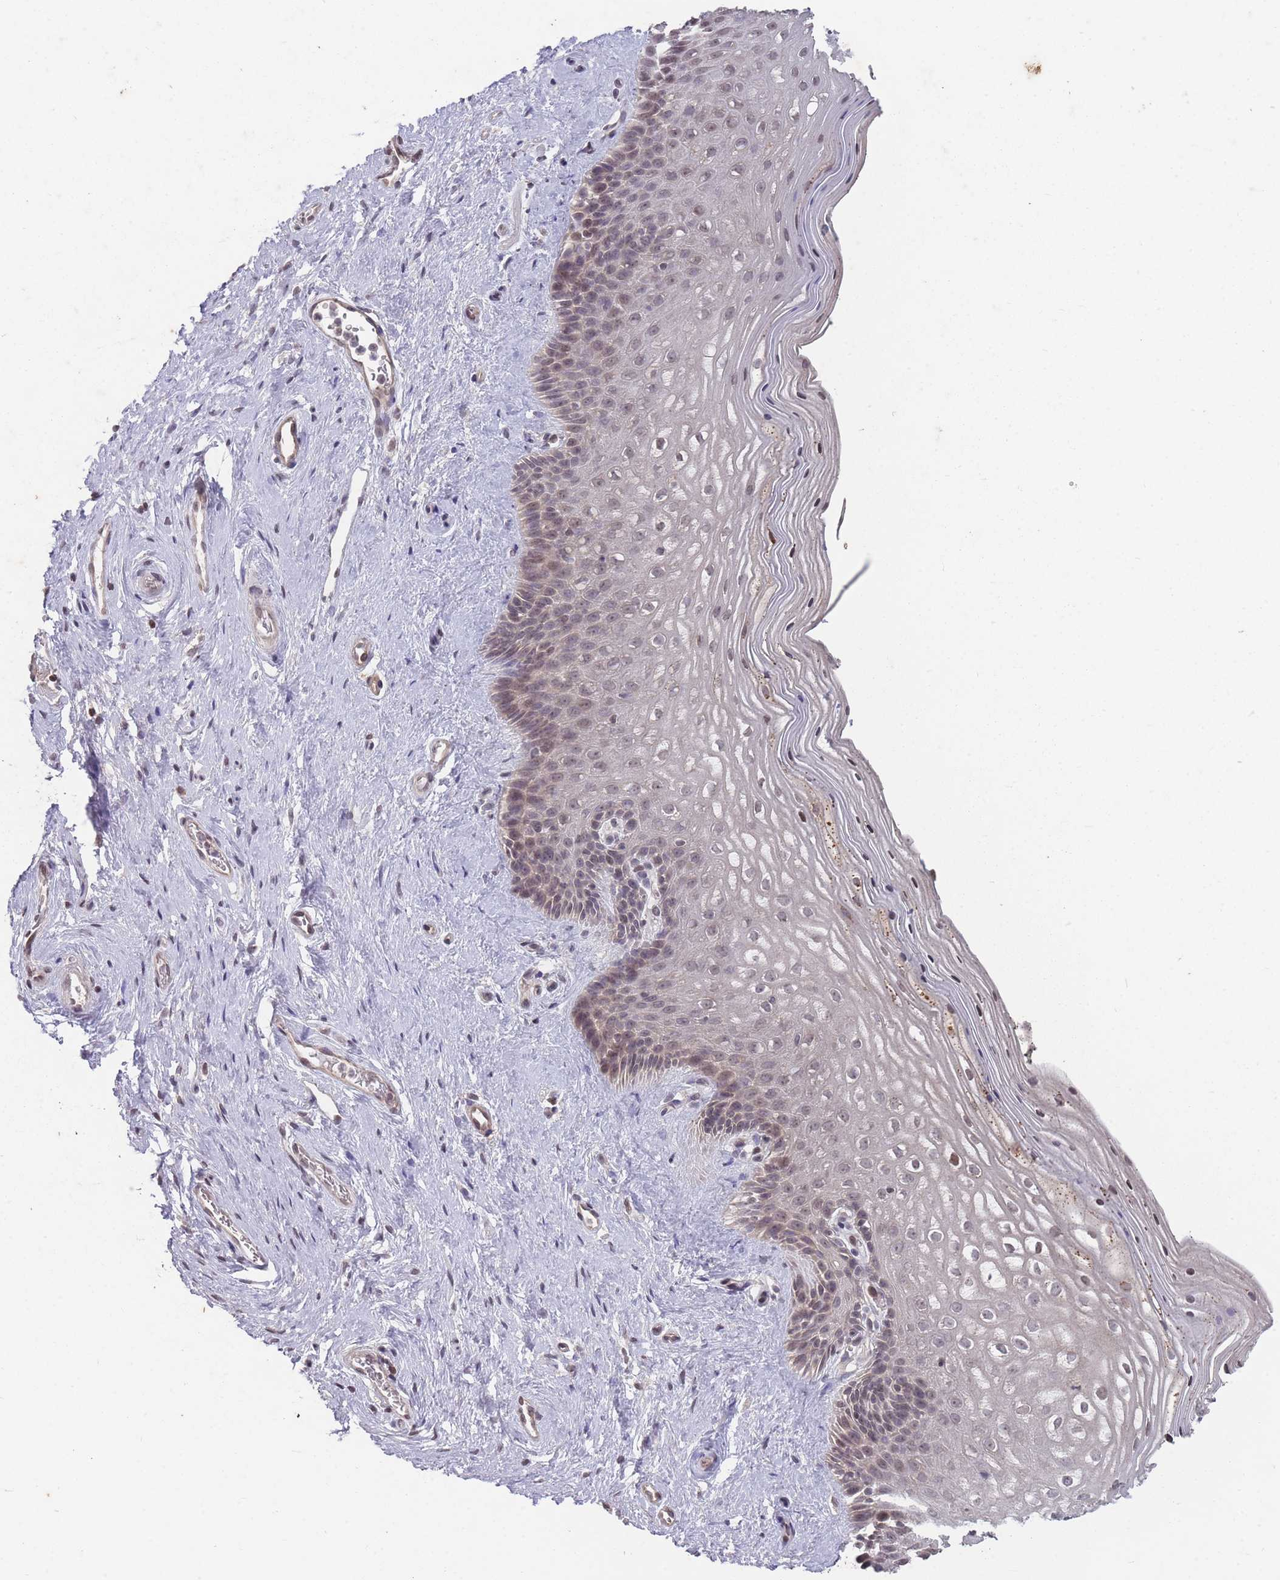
{"staining": {"intensity": "weak", "quantity": "25%-75%", "location": "nuclear"}, "tissue": "vagina", "cell_type": "Squamous epithelial cells", "image_type": "normal", "snomed": [{"axis": "morphology", "description": "Normal tissue, NOS"}, {"axis": "topography", "description": "Vagina"}], "caption": "Protein positivity by immunohistochemistry (IHC) shows weak nuclear positivity in approximately 25%-75% of squamous epithelial cells in normal vagina. The staining is performed using DAB (3,3'-diaminobenzidine) brown chromogen to label protein expression. The nuclei are counter-stained blue using hematoxylin.", "gene": "GGT5", "patient": {"sex": "female", "age": 47}}